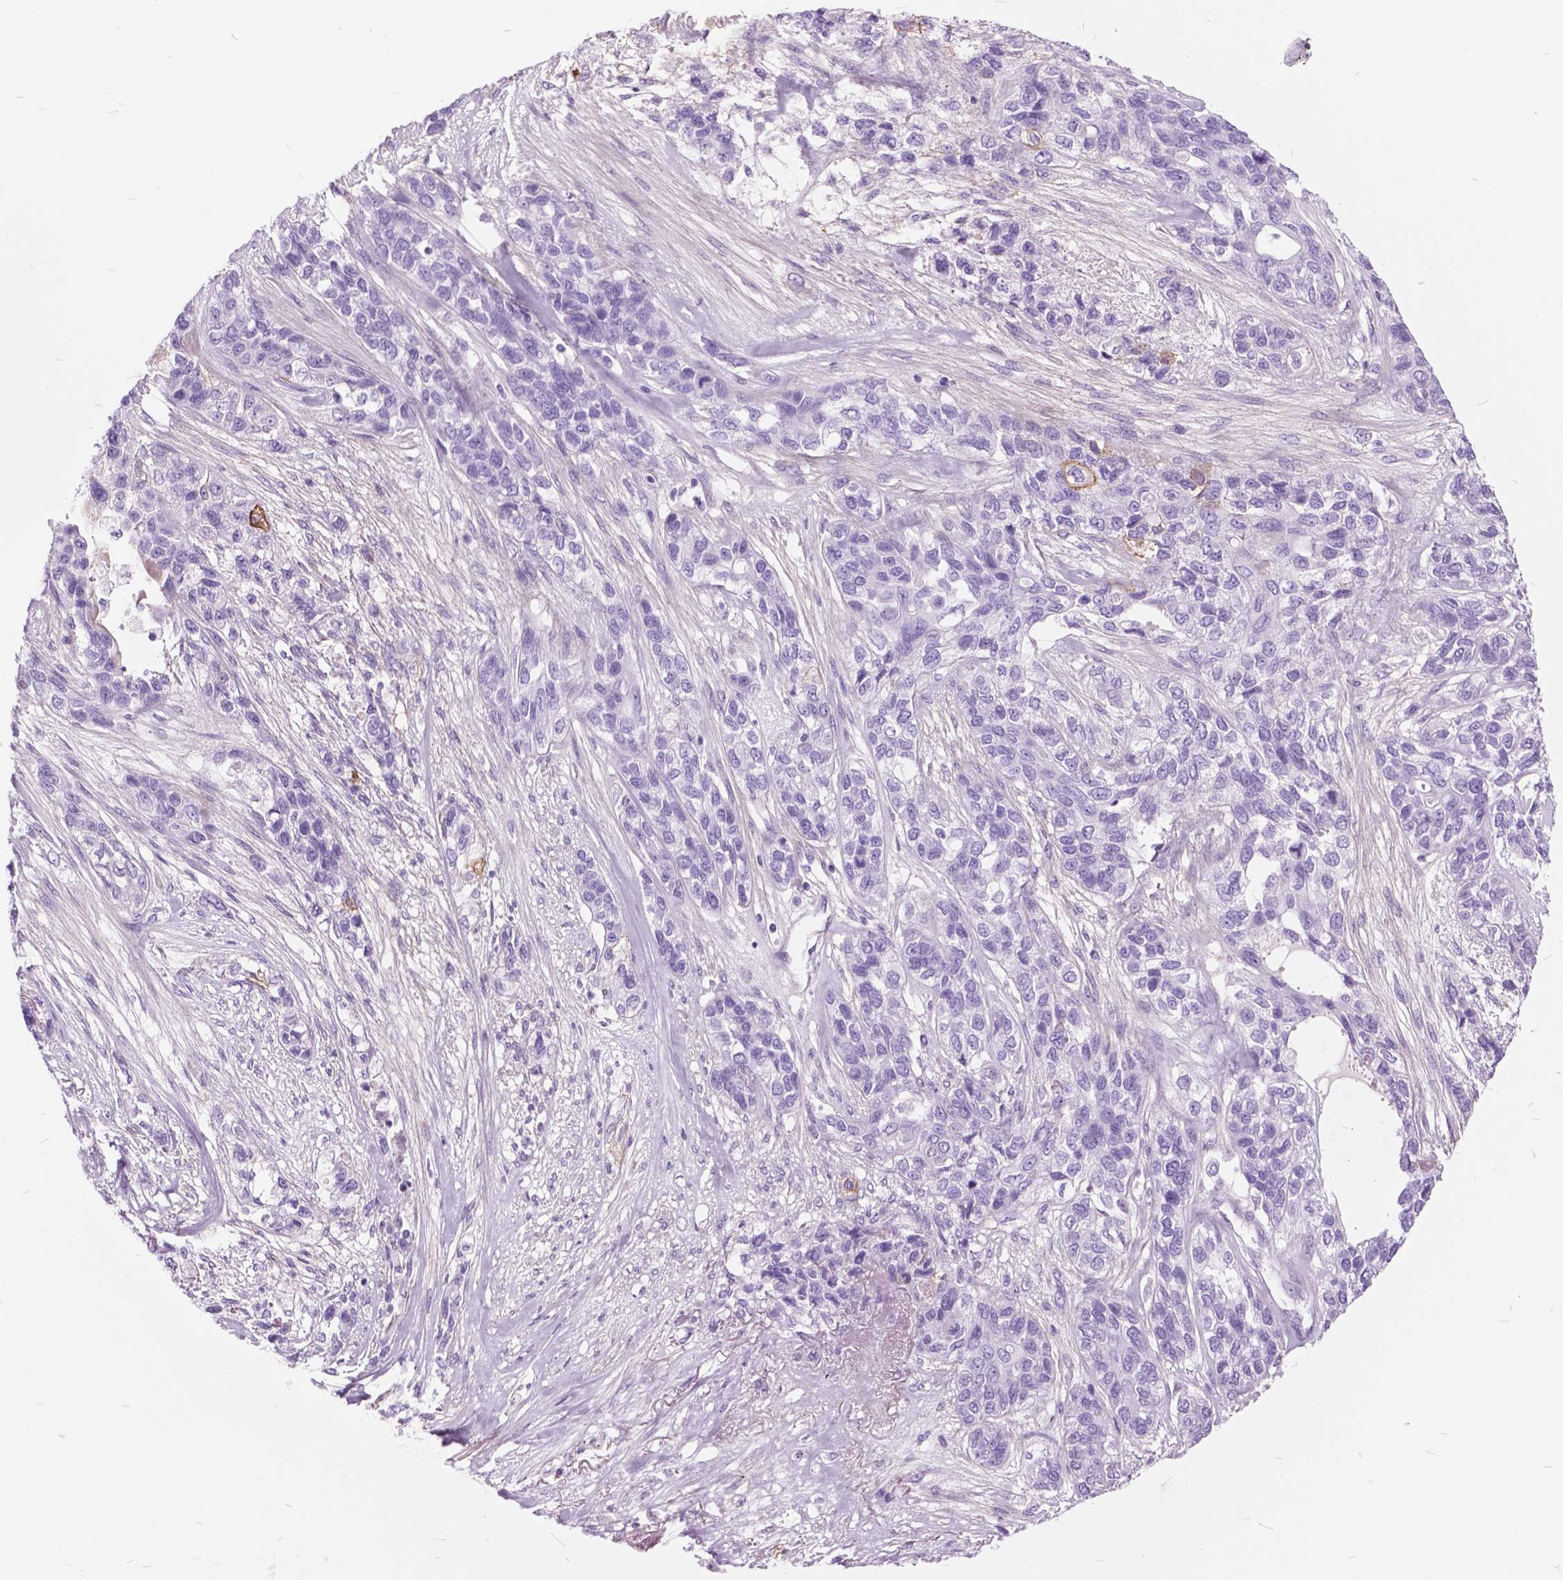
{"staining": {"intensity": "negative", "quantity": "none", "location": "none"}, "tissue": "lung cancer", "cell_type": "Tumor cells", "image_type": "cancer", "snomed": [{"axis": "morphology", "description": "Squamous cell carcinoma, NOS"}, {"axis": "topography", "description": "Lung"}], "caption": "This image is of lung cancer (squamous cell carcinoma) stained with immunohistochemistry to label a protein in brown with the nuclei are counter-stained blue. There is no expression in tumor cells.", "gene": "GDF9", "patient": {"sex": "female", "age": 70}}